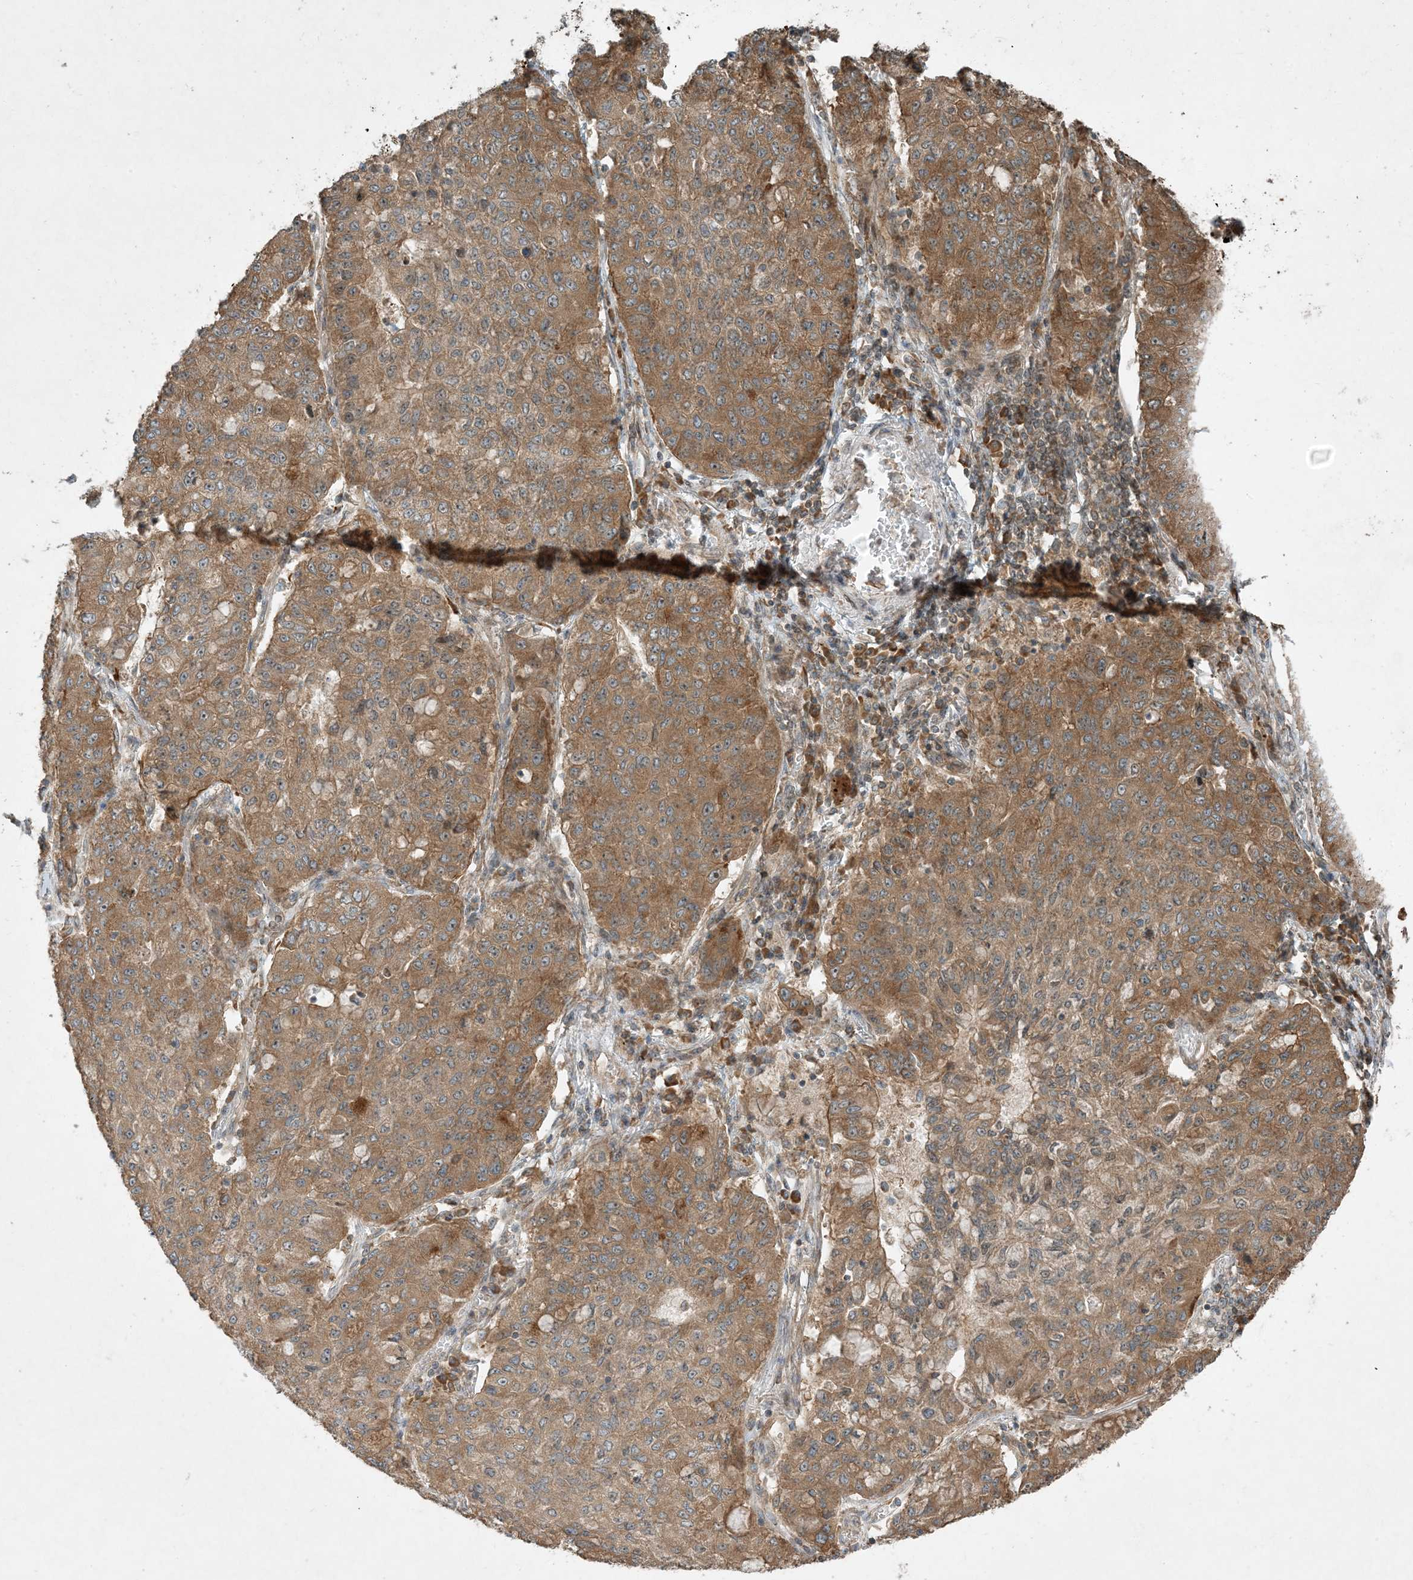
{"staining": {"intensity": "moderate", "quantity": ">75%", "location": "cytoplasmic/membranous"}, "tissue": "lung cancer", "cell_type": "Tumor cells", "image_type": "cancer", "snomed": [{"axis": "morphology", "description": "Squamous cell carcinoma, NOS"}, {"axis": "topography", "description": "Lung"}], "caption": "DAB immunohistochemical staining of human lung squamous cell carcinoma displays moderate cytoplasmic/membranous protein expression in about >75% of tumor cells. The protein is stained brown, and the nuclei are stained in blue (DAB (3,3'-diaminobenzidine) IHC with brightfield microscopy, high magnification).", "gene": "COMMD8", "patient": {"sex": "male", "age": 74}}